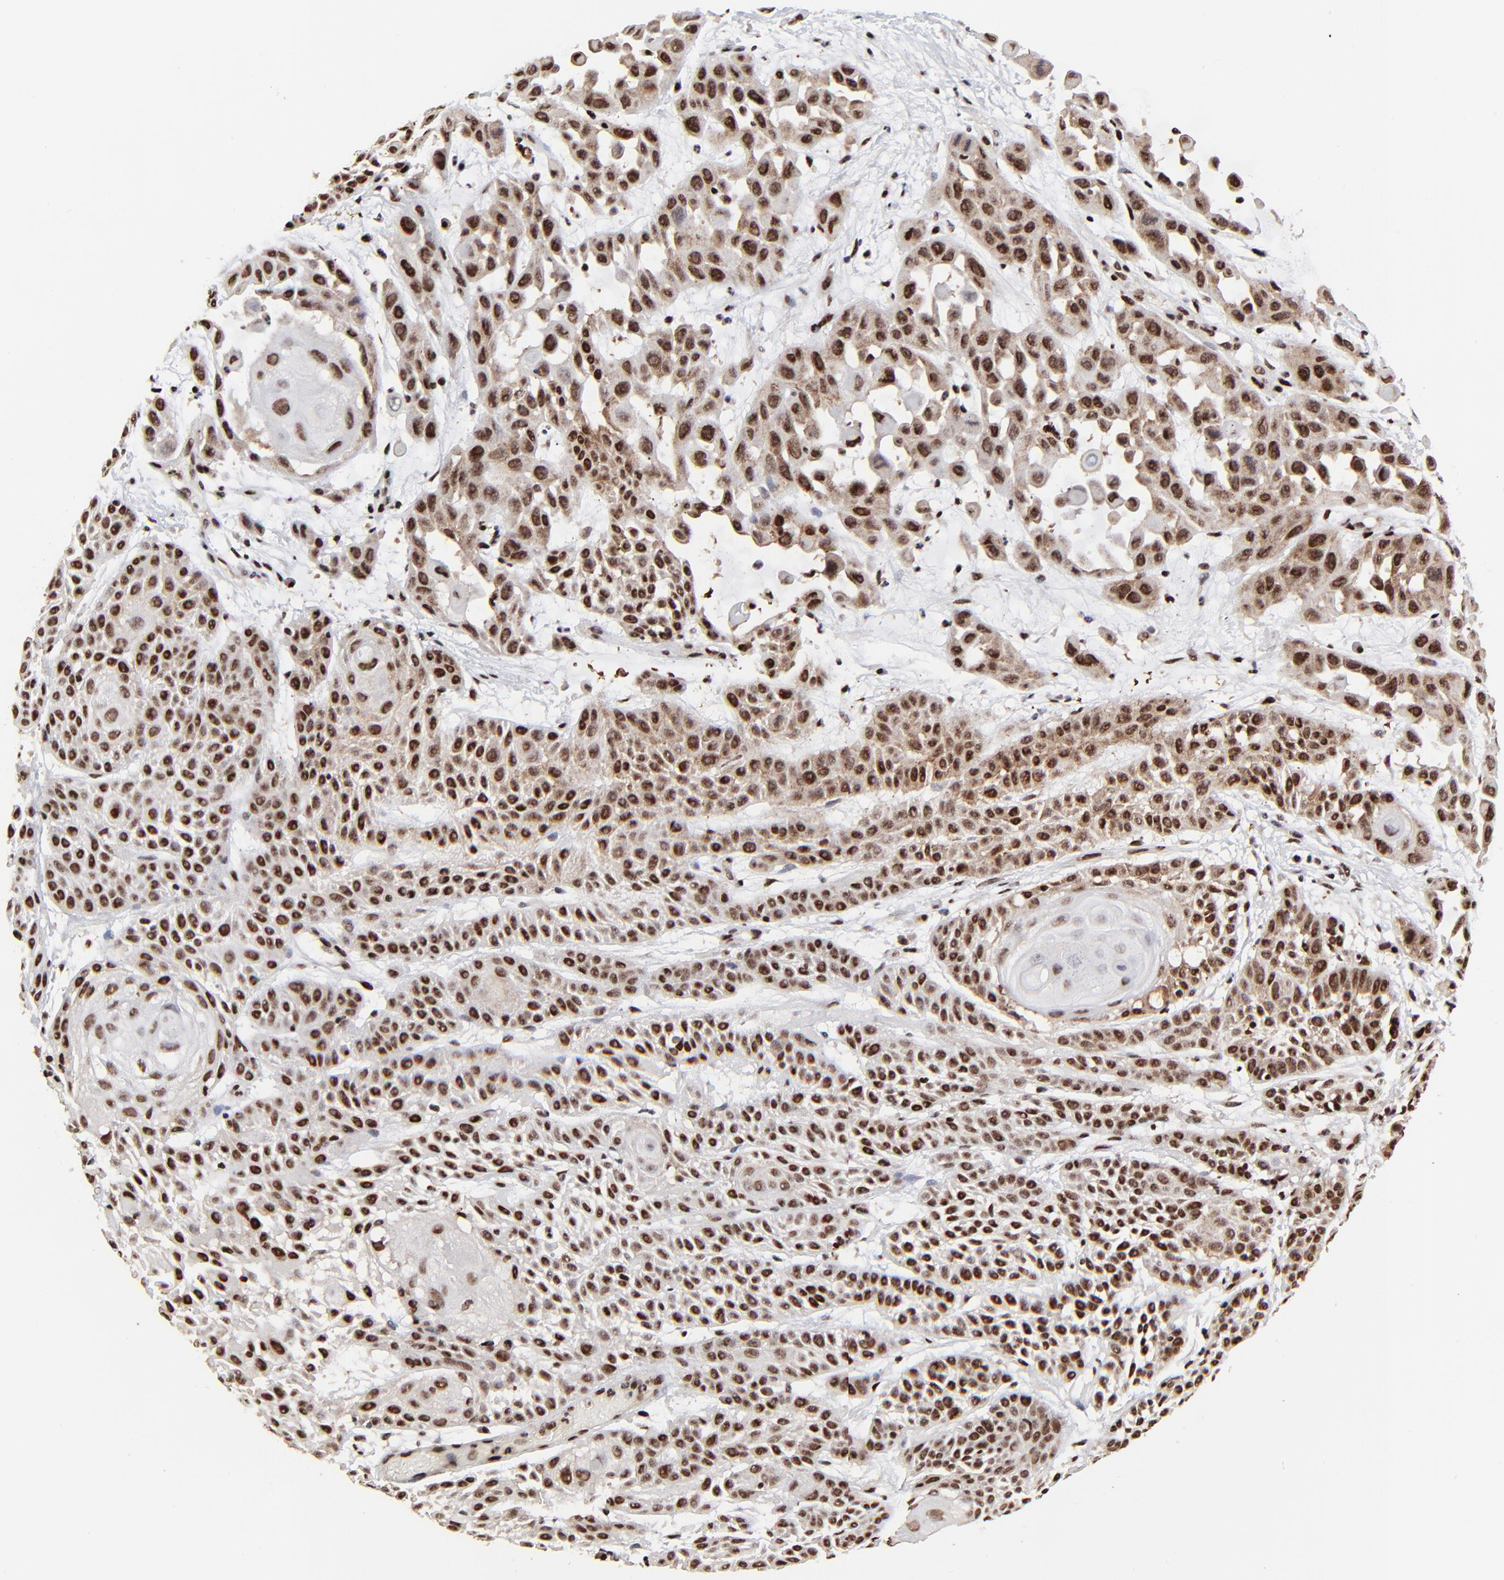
{"staining": {"intensity": "moderate", "quantity": ">75%", "location": "cytoplasmic/membranous,nuclear"}, "tissue": "skin cancer", "cell_type": "Tumor cells", "image_type": "cancer", "snomed": [{"axis": "morphology", "description": "Squamous cell carcinoma, NOS"}, {"axis": "topography", "description": "Skin"}], "caption": "High-magnification brightfield microscopy of skin cancer stained with DAB (brown) and counterstained with hematoxylin (blue). tumor cells exhibit moderate cytoplasmic/membranous and nuclear staining is present in approximately>75% of cells.", "gene": "RBM22", "patient": {"sex": "male", "age": 81}}